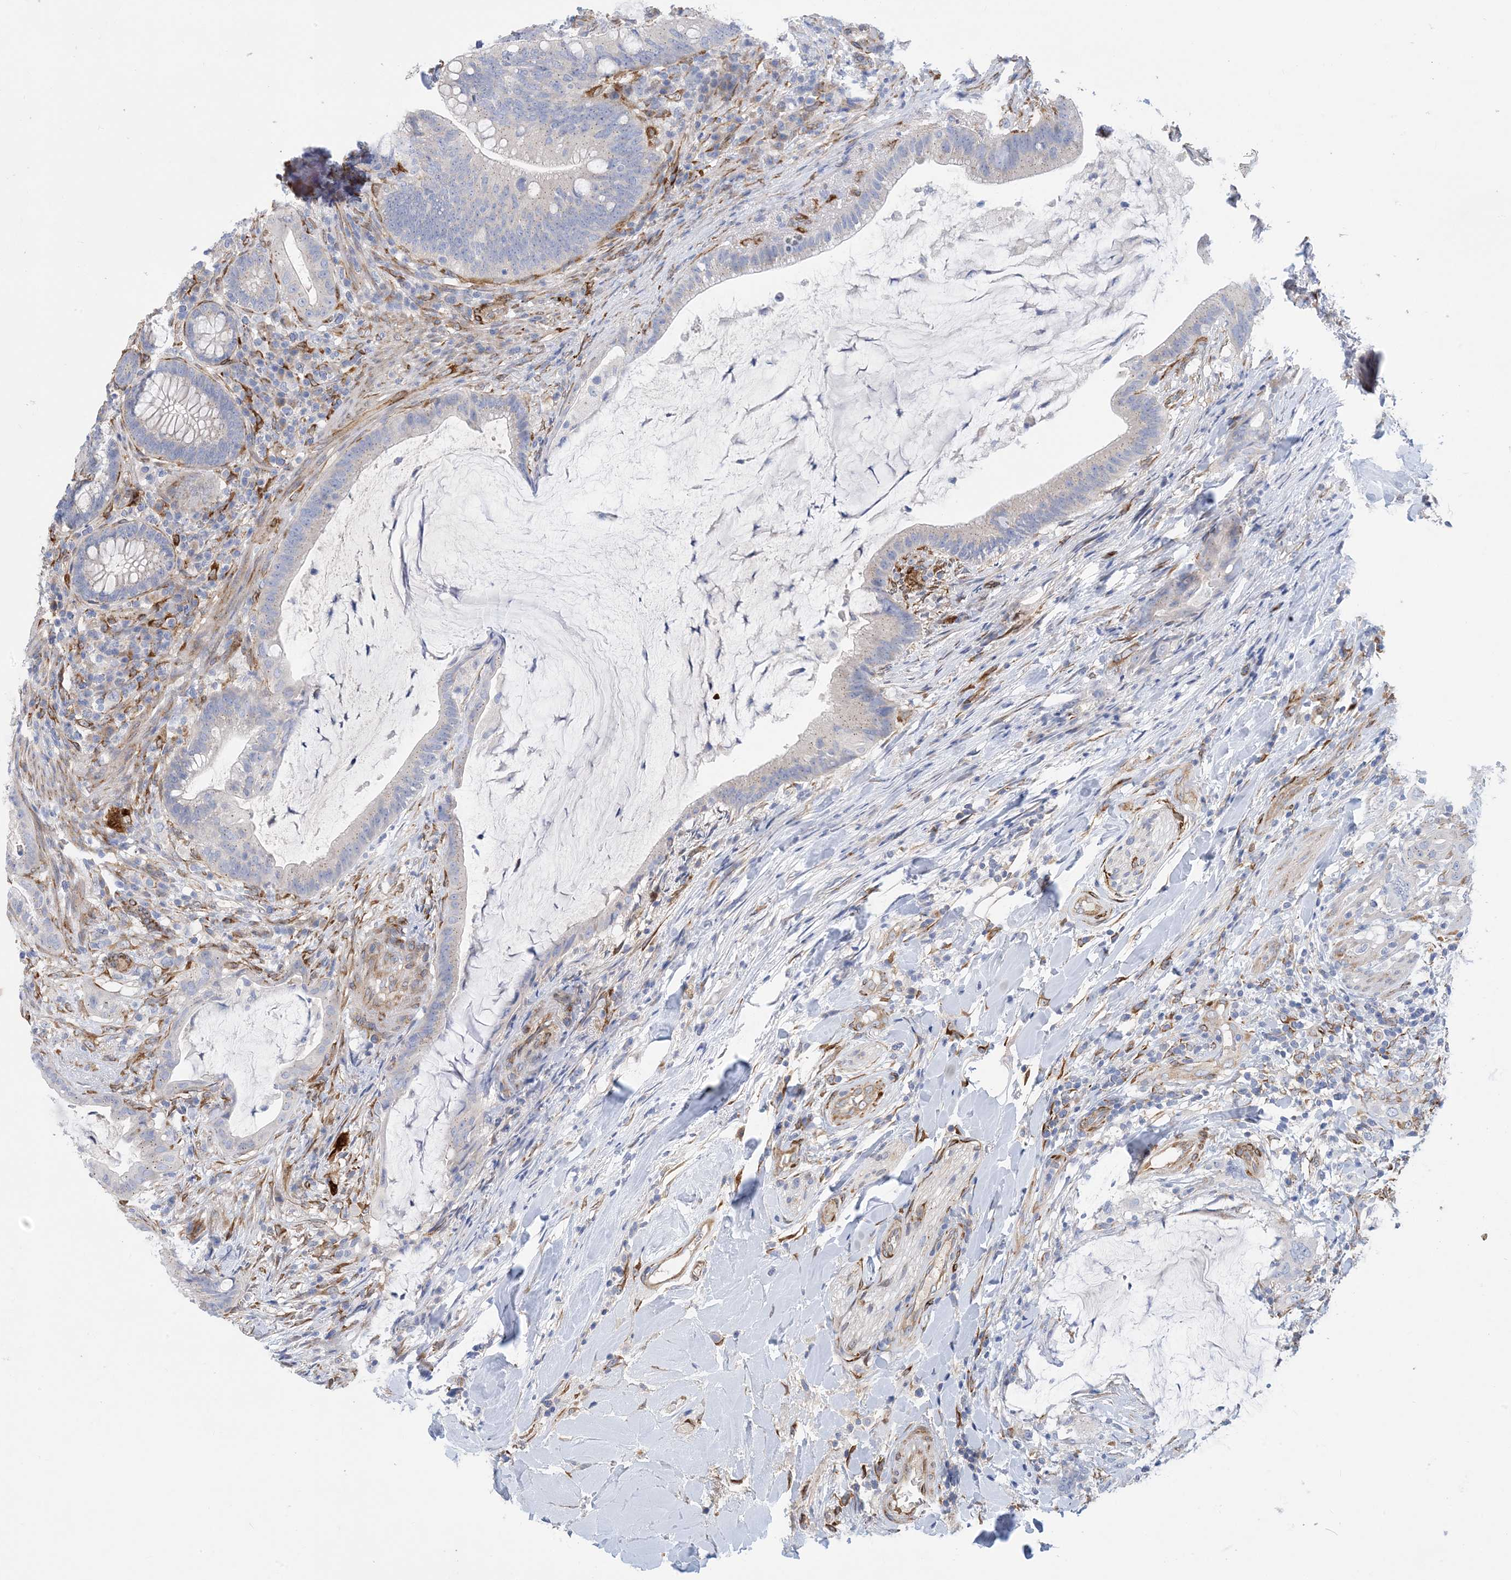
{"staining": {"intensity": "negative", "quantity": "none", "location": "none"}, "tissue": "colorectal cancer", "cell_type": "Tumor cells", "image_type": "cancer", "snomed": [{"axis": "morphology", "description": "Adenocarcinoma, NOS"}, {"axis": "topography", "description": "Colon"}], "caption": "Tumor cells are negative for brown protein staining in colorectal adenocarcinoma.", "gene": "RBMS3", "patient": {"sex": "female", "age": 66}}